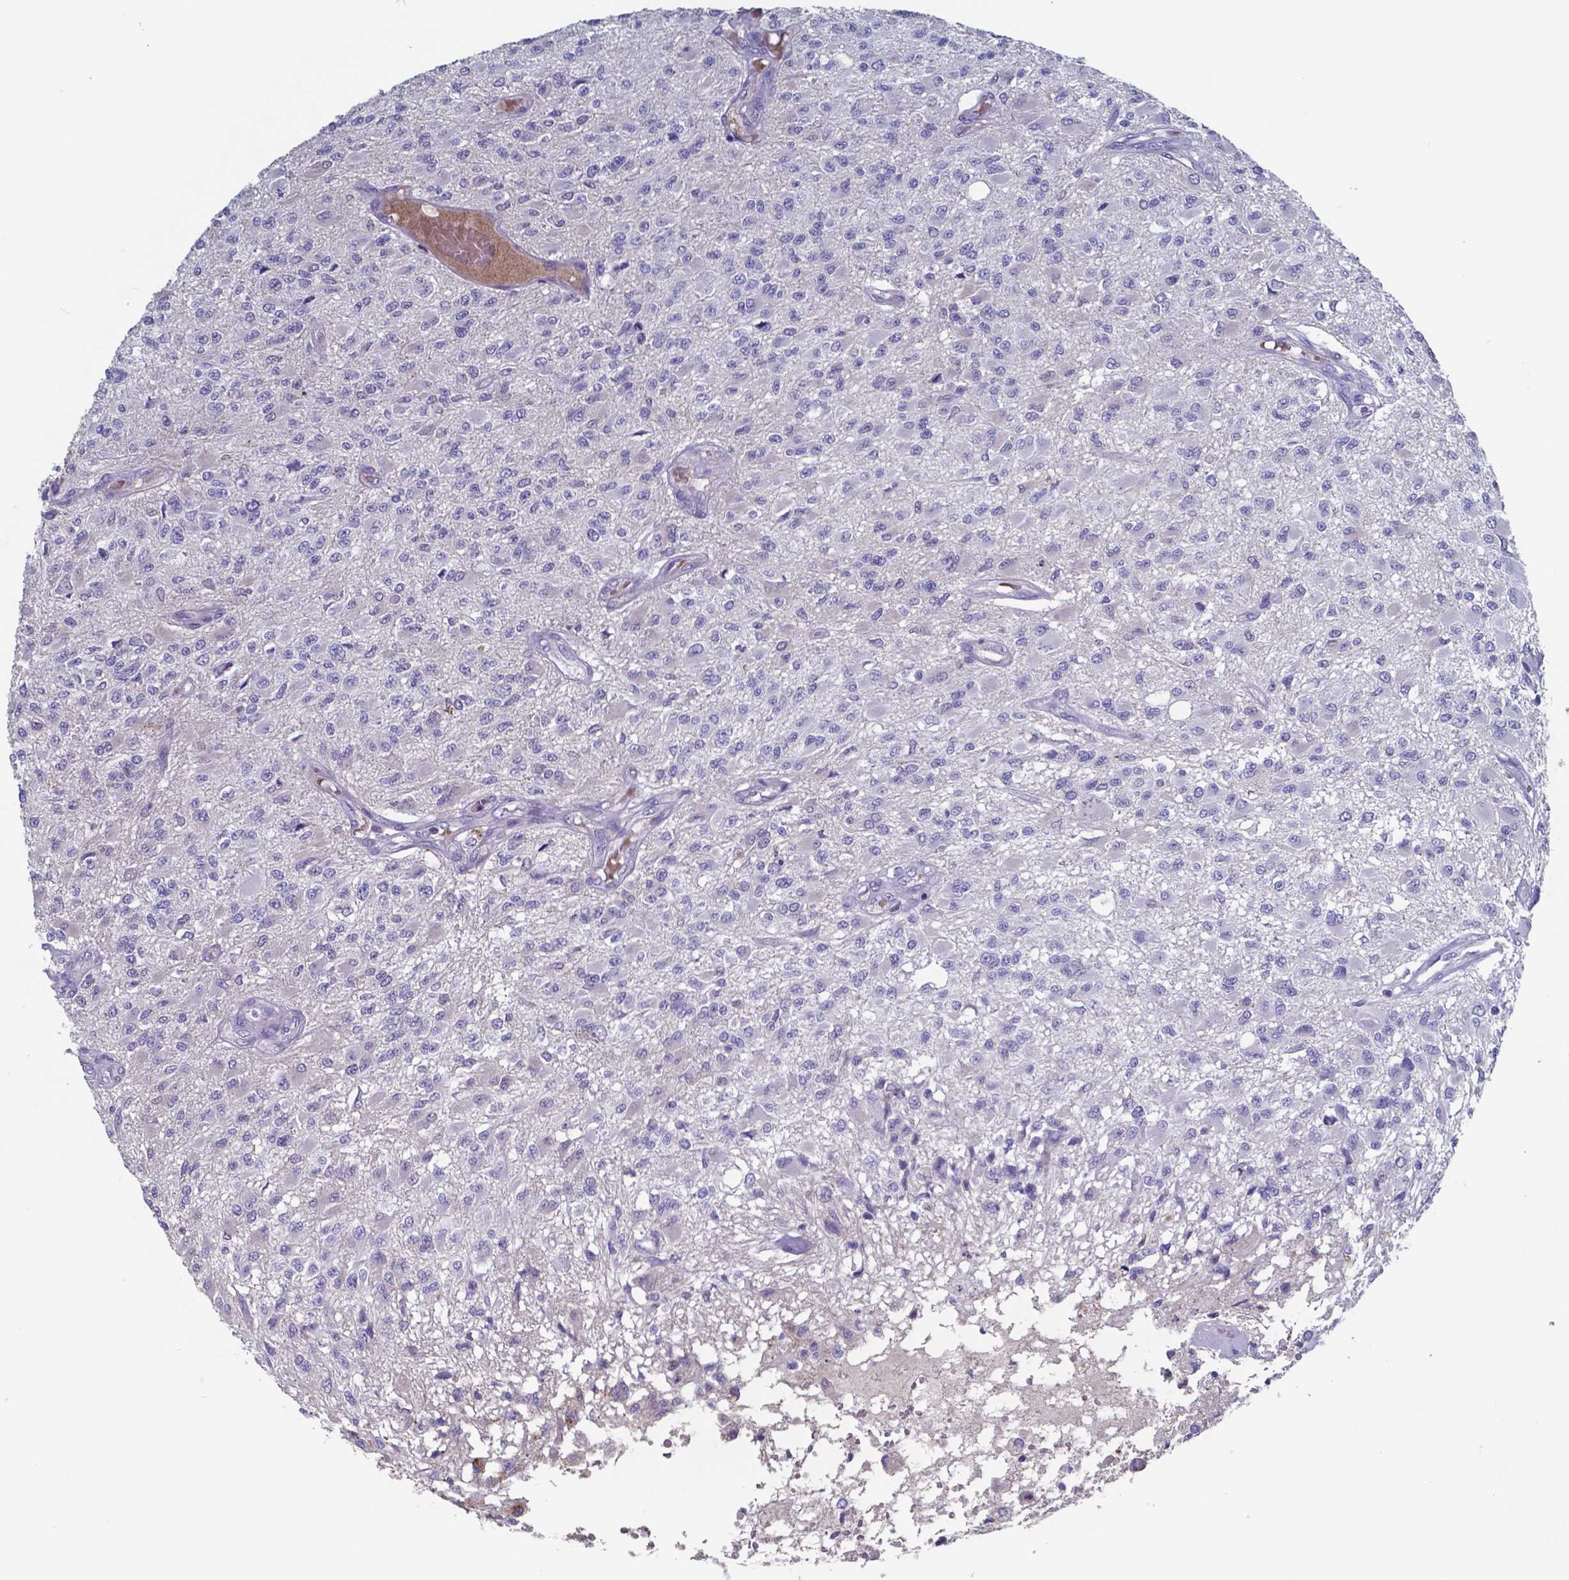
{"staining": {"intensity": "negative", "quantity": "none", "location": "none"}, "tissue": "glioma", "cell_type": "Tumor cells", "image_type": "cancer", "snomed": [{"axis": "morphology", "description": "Glioma, malignant, High grade"}, {"axis": "topography", "description": "Brain"}], "caption": "This is a image of IHC staining of glioma, which shows no staining in tumor cells.", "gene": "TTR", "patient": {"sex": "female", "age": 63}}